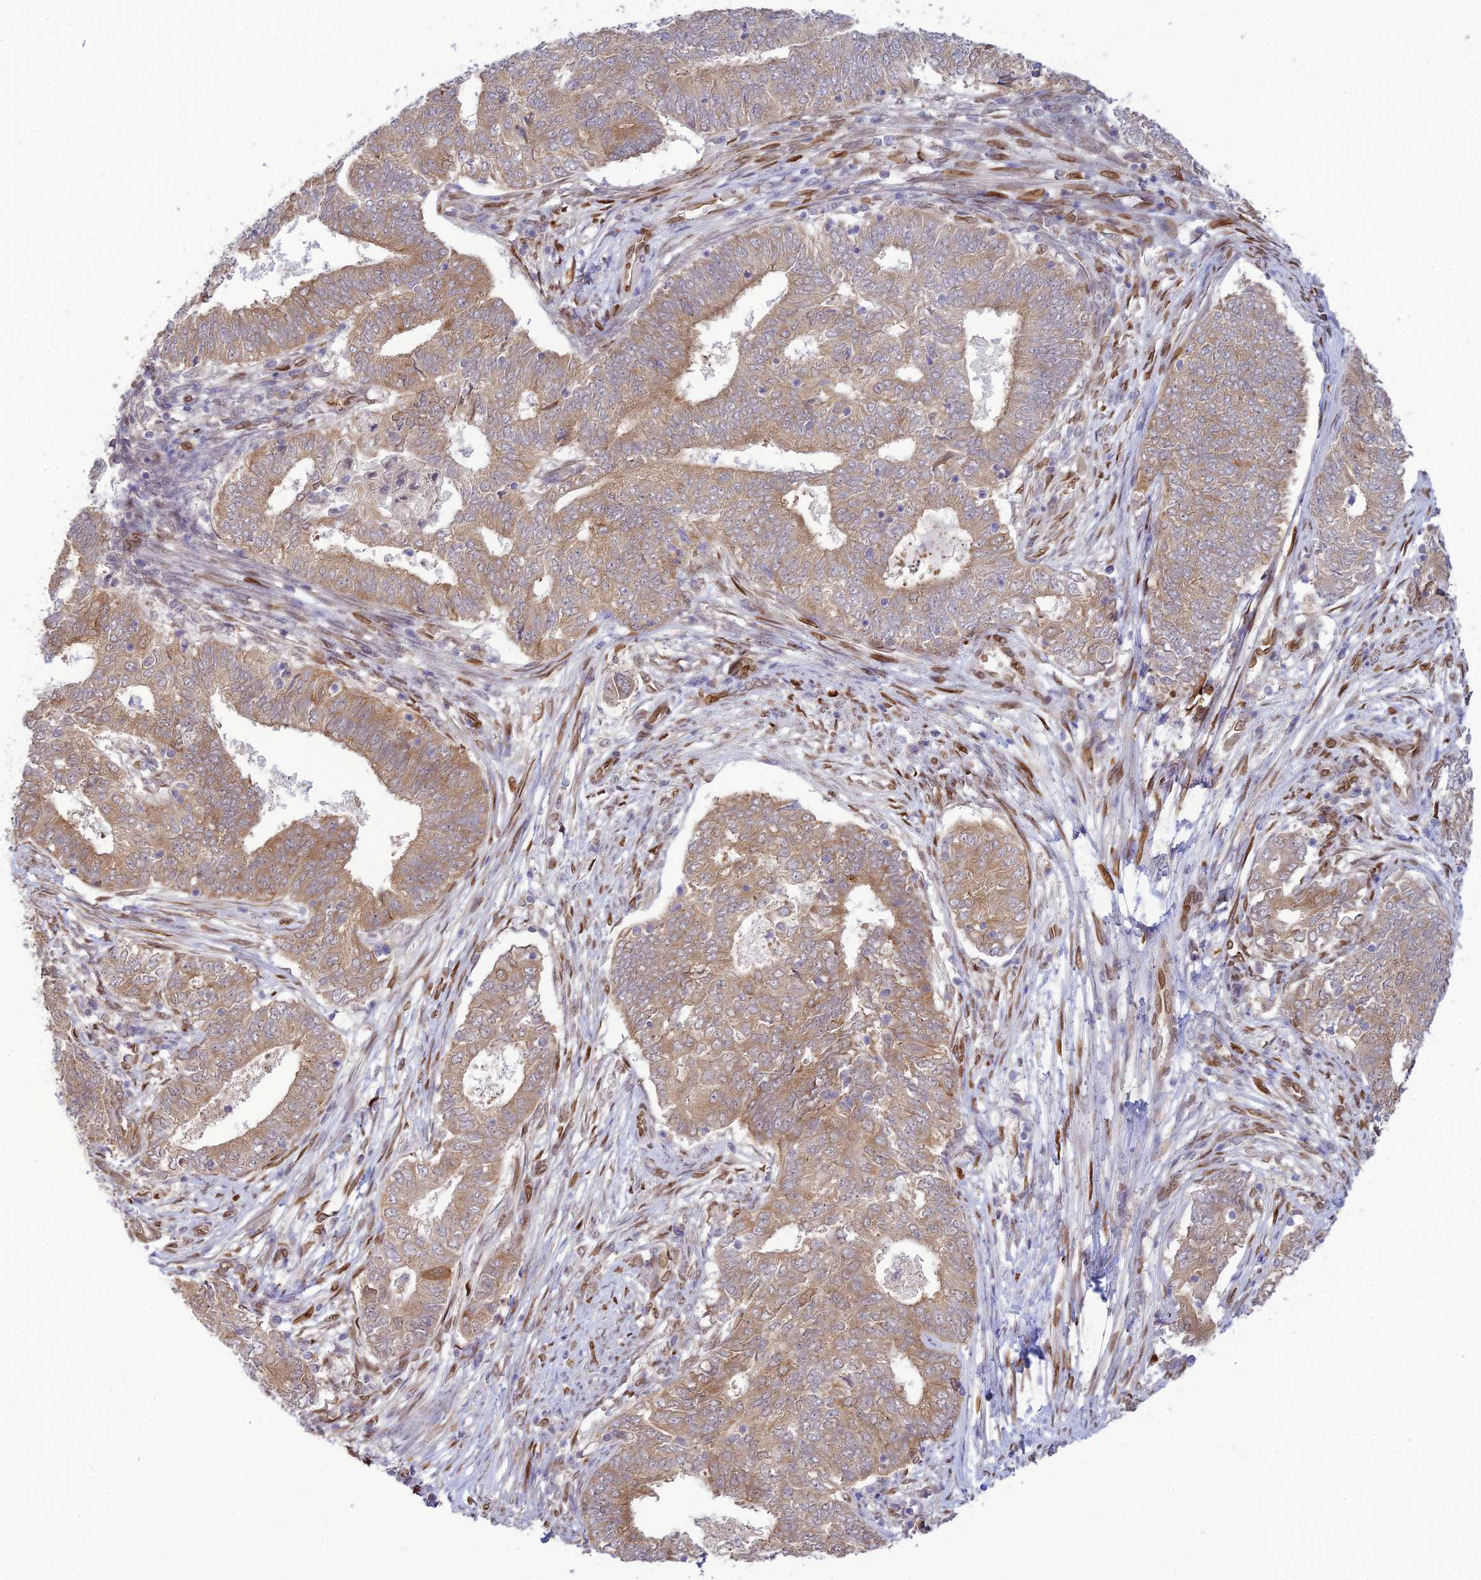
{"staining": {"intensity": "weak", "quantity": ">75%", "location": "cytoplasmic/membranous"}, "tissue": "endometrial cancer", "cell_type": "Tumor cells", "image_type": "cancer", "snomed": [{"axis": "morphology", "description": "Adenocarcinoma, NOS"}, {"axis": "topography", "description": "Endometrium"}], "caption": "Human endometrial cancer (adenocarcinoma) stained with a brown dye exhibits weak cytoplasmic/membranous positive staining in about >75% of tumor cells.", "gene": "SKIC8", "patient": {"sex": "female", "age": 62}}